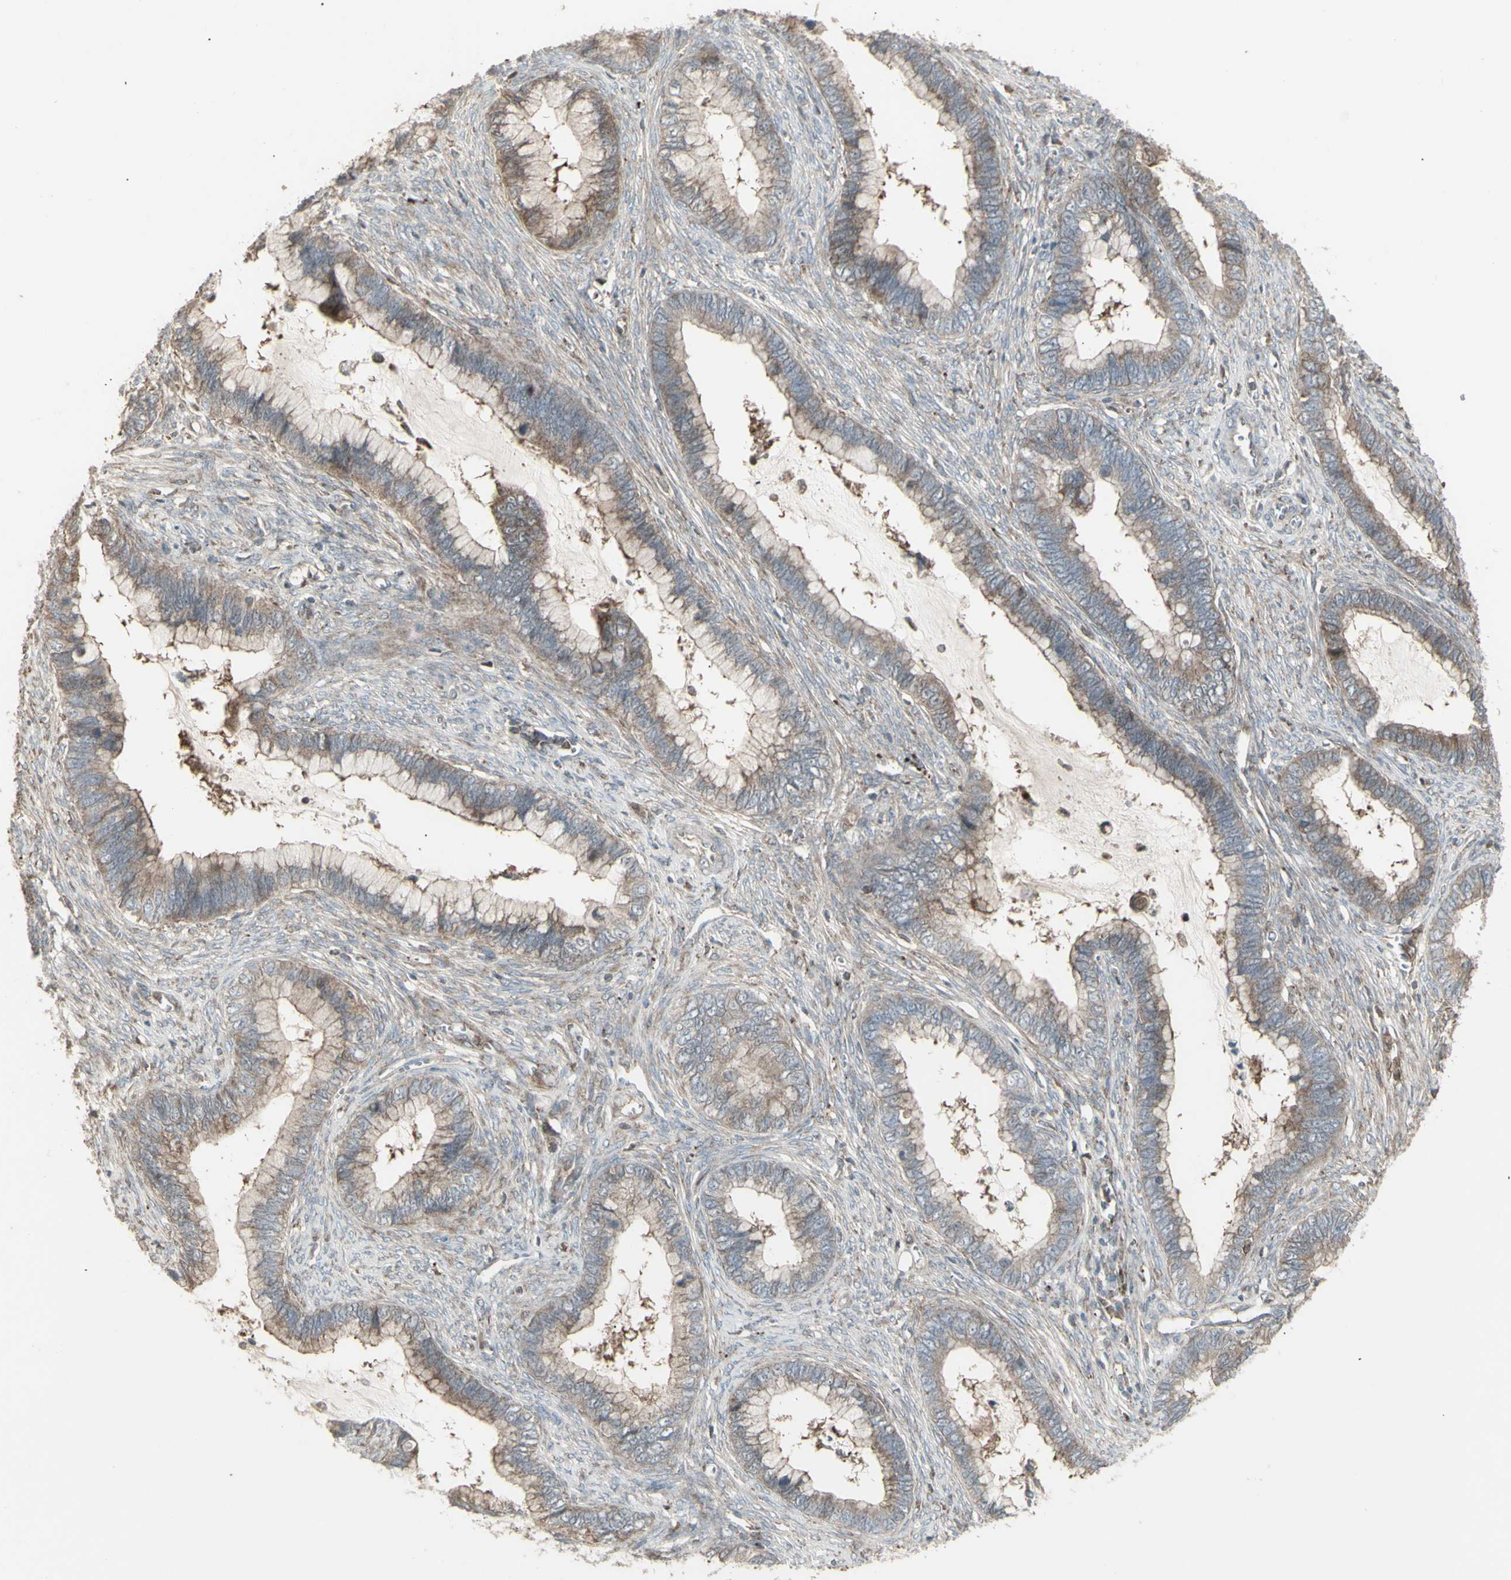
{"staining": {"intensity": "moderate", "quantity": ">75%", "location": "cytoplasmic/membranous"}, "tissue": "cervical cancer", "cell_type": "Tumor cells", "image_type": "cancer", "snomed": [{"axis": "morphology", "description": "Adenocarcinoma, NOS"}, {"axis": "topography", "description": "Cervix"}], "caption": "IHC (DAB (3,3'-diaminobenzidine)) staining of cervical cancer demonstrates moderate cytoplasmic/membranous protein staining in about >75% of tumor cells.", "gene": "RNASEL", "patient": {"sex": "female", "age": 44}}